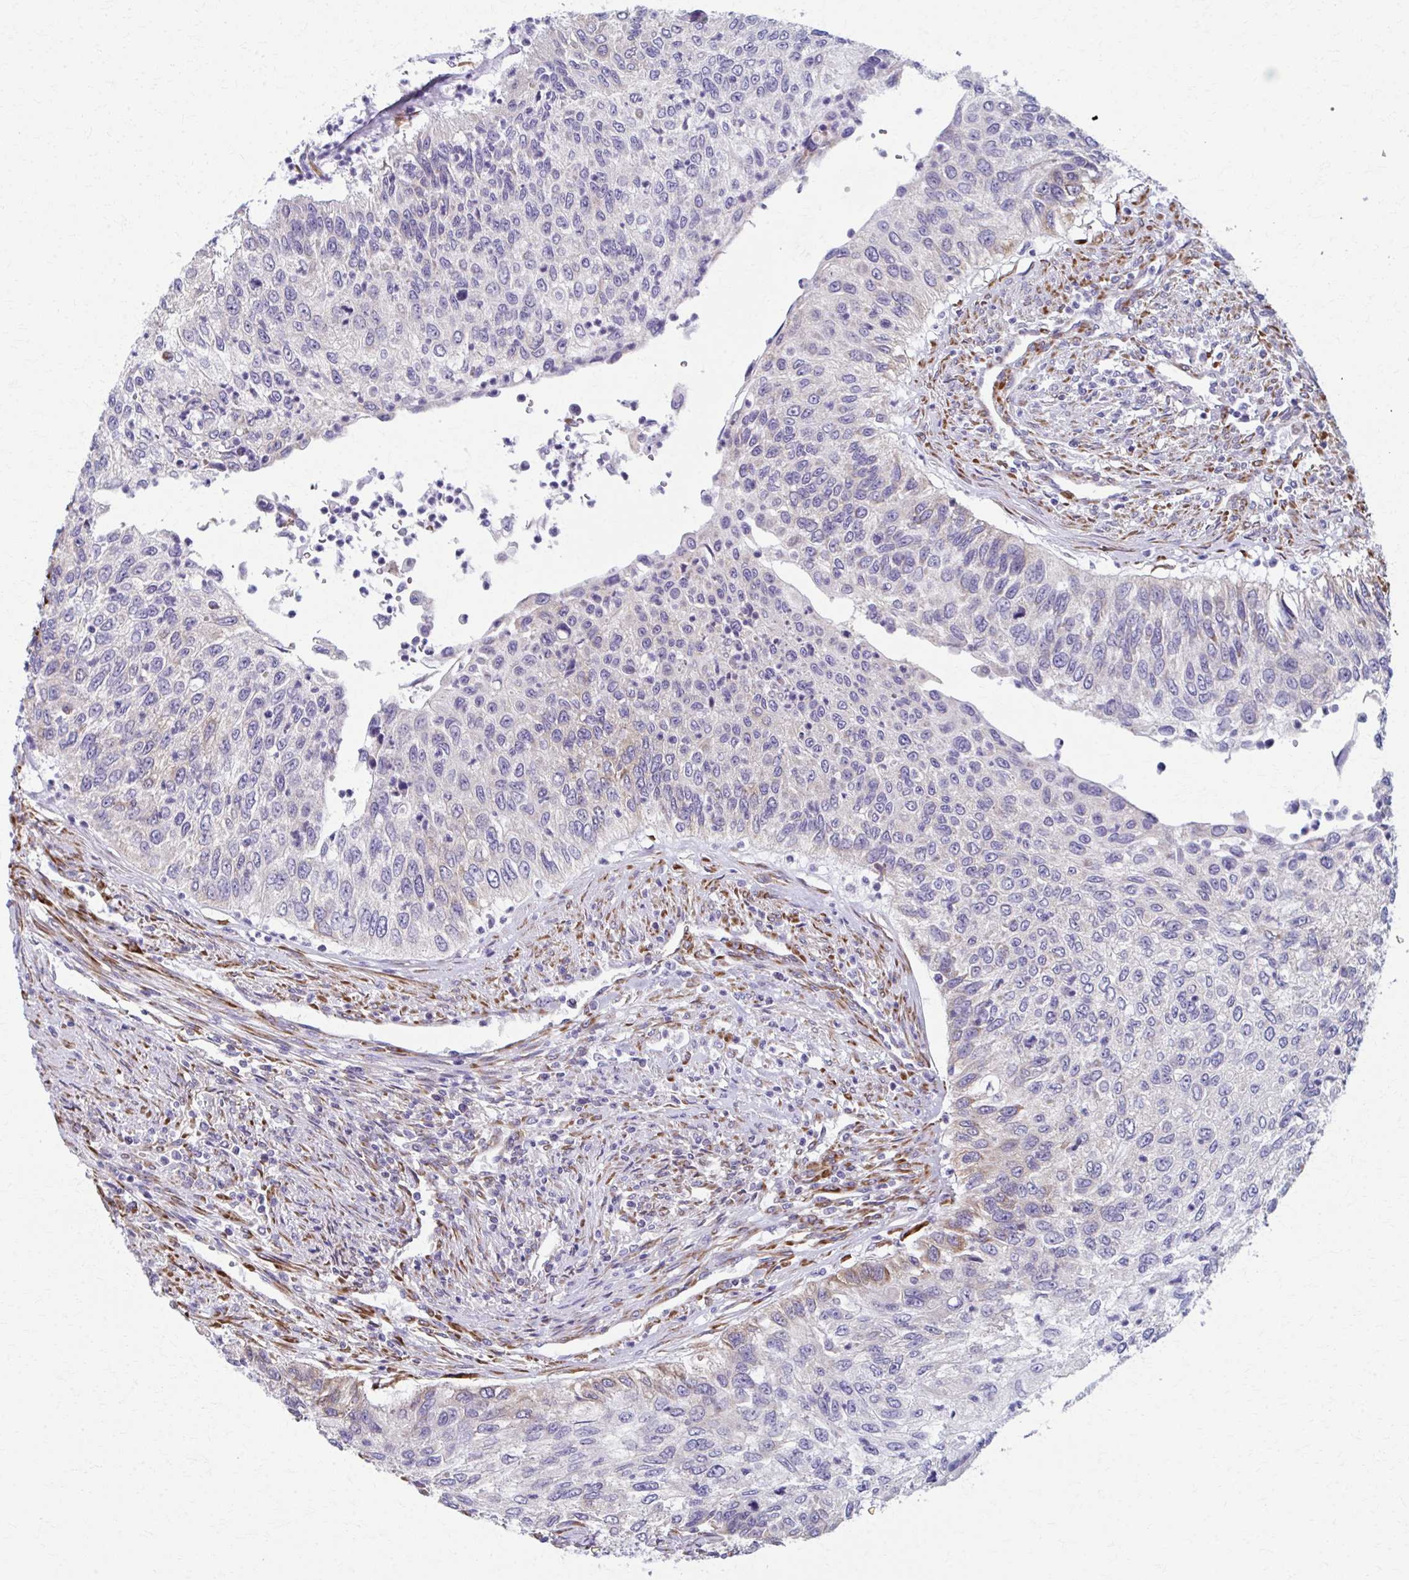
{"staining": {"intensity": "weak", "quantity": "<25%", "location": "cytoplasmic/membranous"}, "tissue": "urothelial cancer", "cell_type": "Tumor cells", "image_type": "cancer", "snomed": [{"axis": "morphology", "description": "Urothelial carcinoma, High grade"}, {"axis": "topography", "description": "Urinary bladder"}], "caption": "Immunohistochemical staining of urothelial carcinoma (high-grade) shows no significant positivity in tumor cells. (Stains: DAB immunohistochemistry (IHC) with hematoxylin counter stain, Microscopy: brightfield microscopy at high magnification).", "gene": "SPATS2L", "patient": {"sex": "female", "age": 60}}